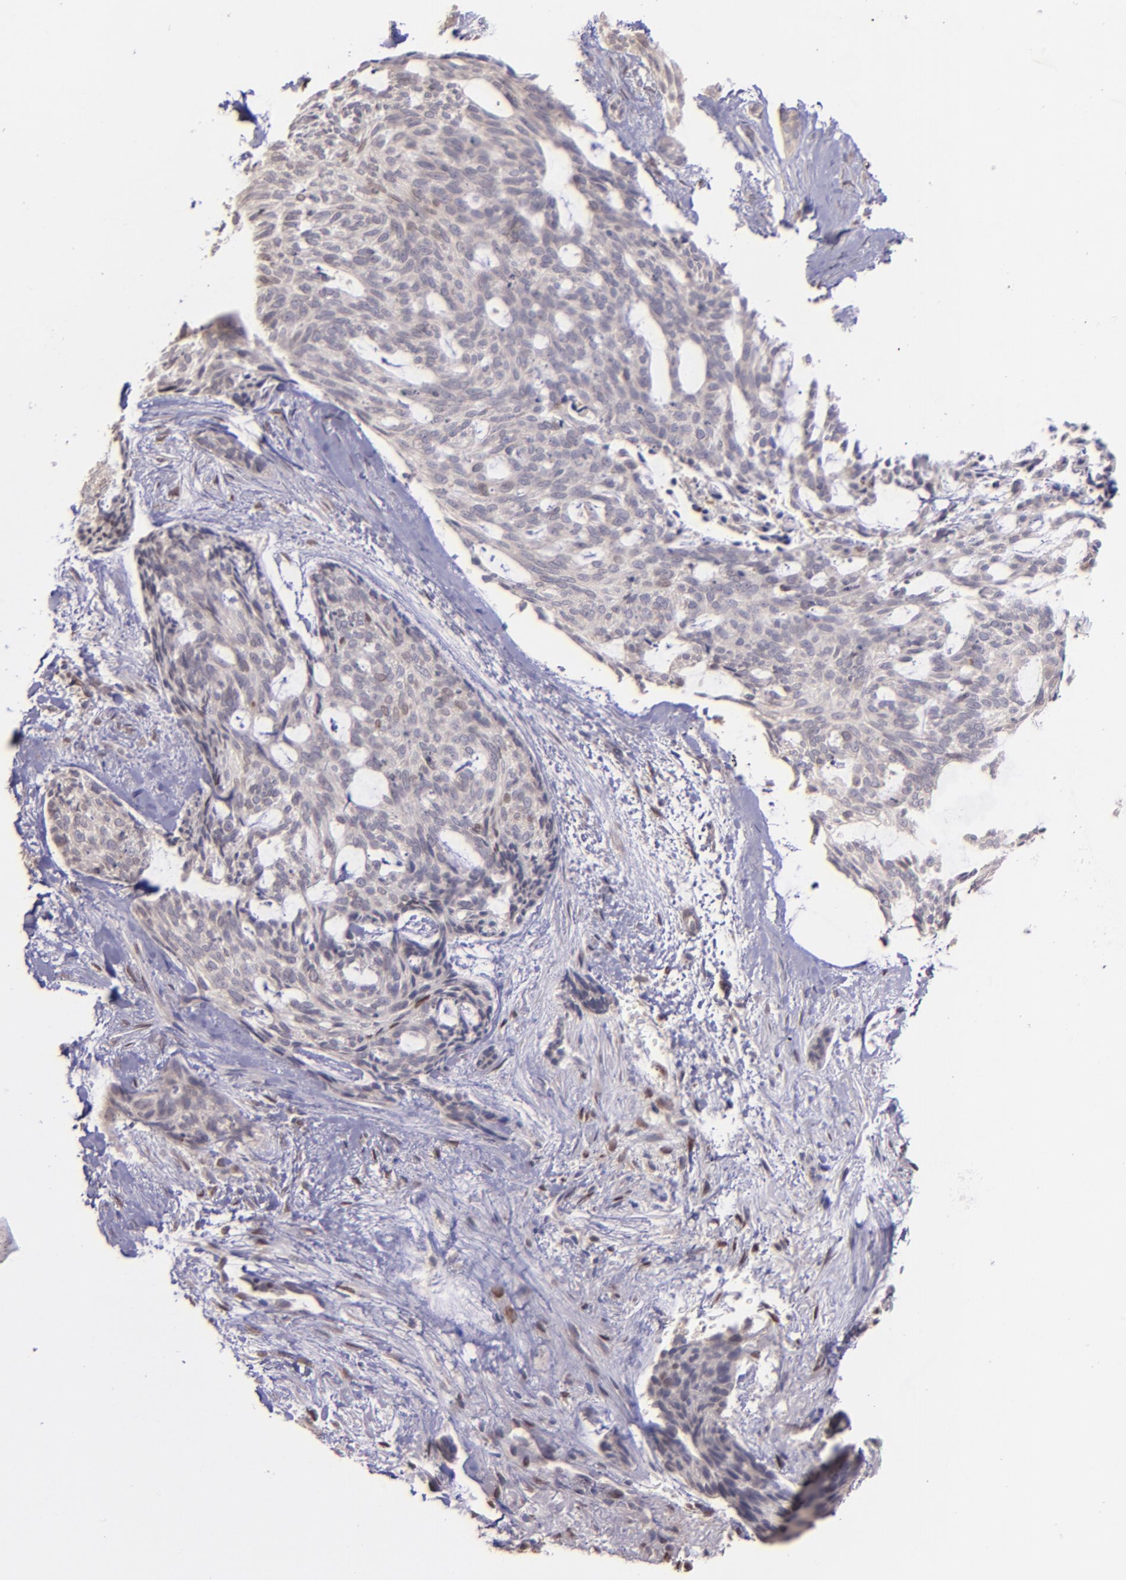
{"staining": {"intensity": "negative", "quantity": "none", "location": "none"}, "tissue": "skin cancer", "cell_type": "Tumor cells", "image_type": "cancer", "snomed": [{"axis": "morphology", "description": "Normal tissue, NOS"}, {"axis": "morphology", "description": "Basal cell carcinoma"}, {"axis": "topography", "description": "Skin"}], "caption": "This is a micrograph of immunohistochemistry staining of basal cell carcinoma (skin), which shows no expression in tumor cells.", "gene": "NUP62CL", "patient": {"sex": "female", "age": 71}}